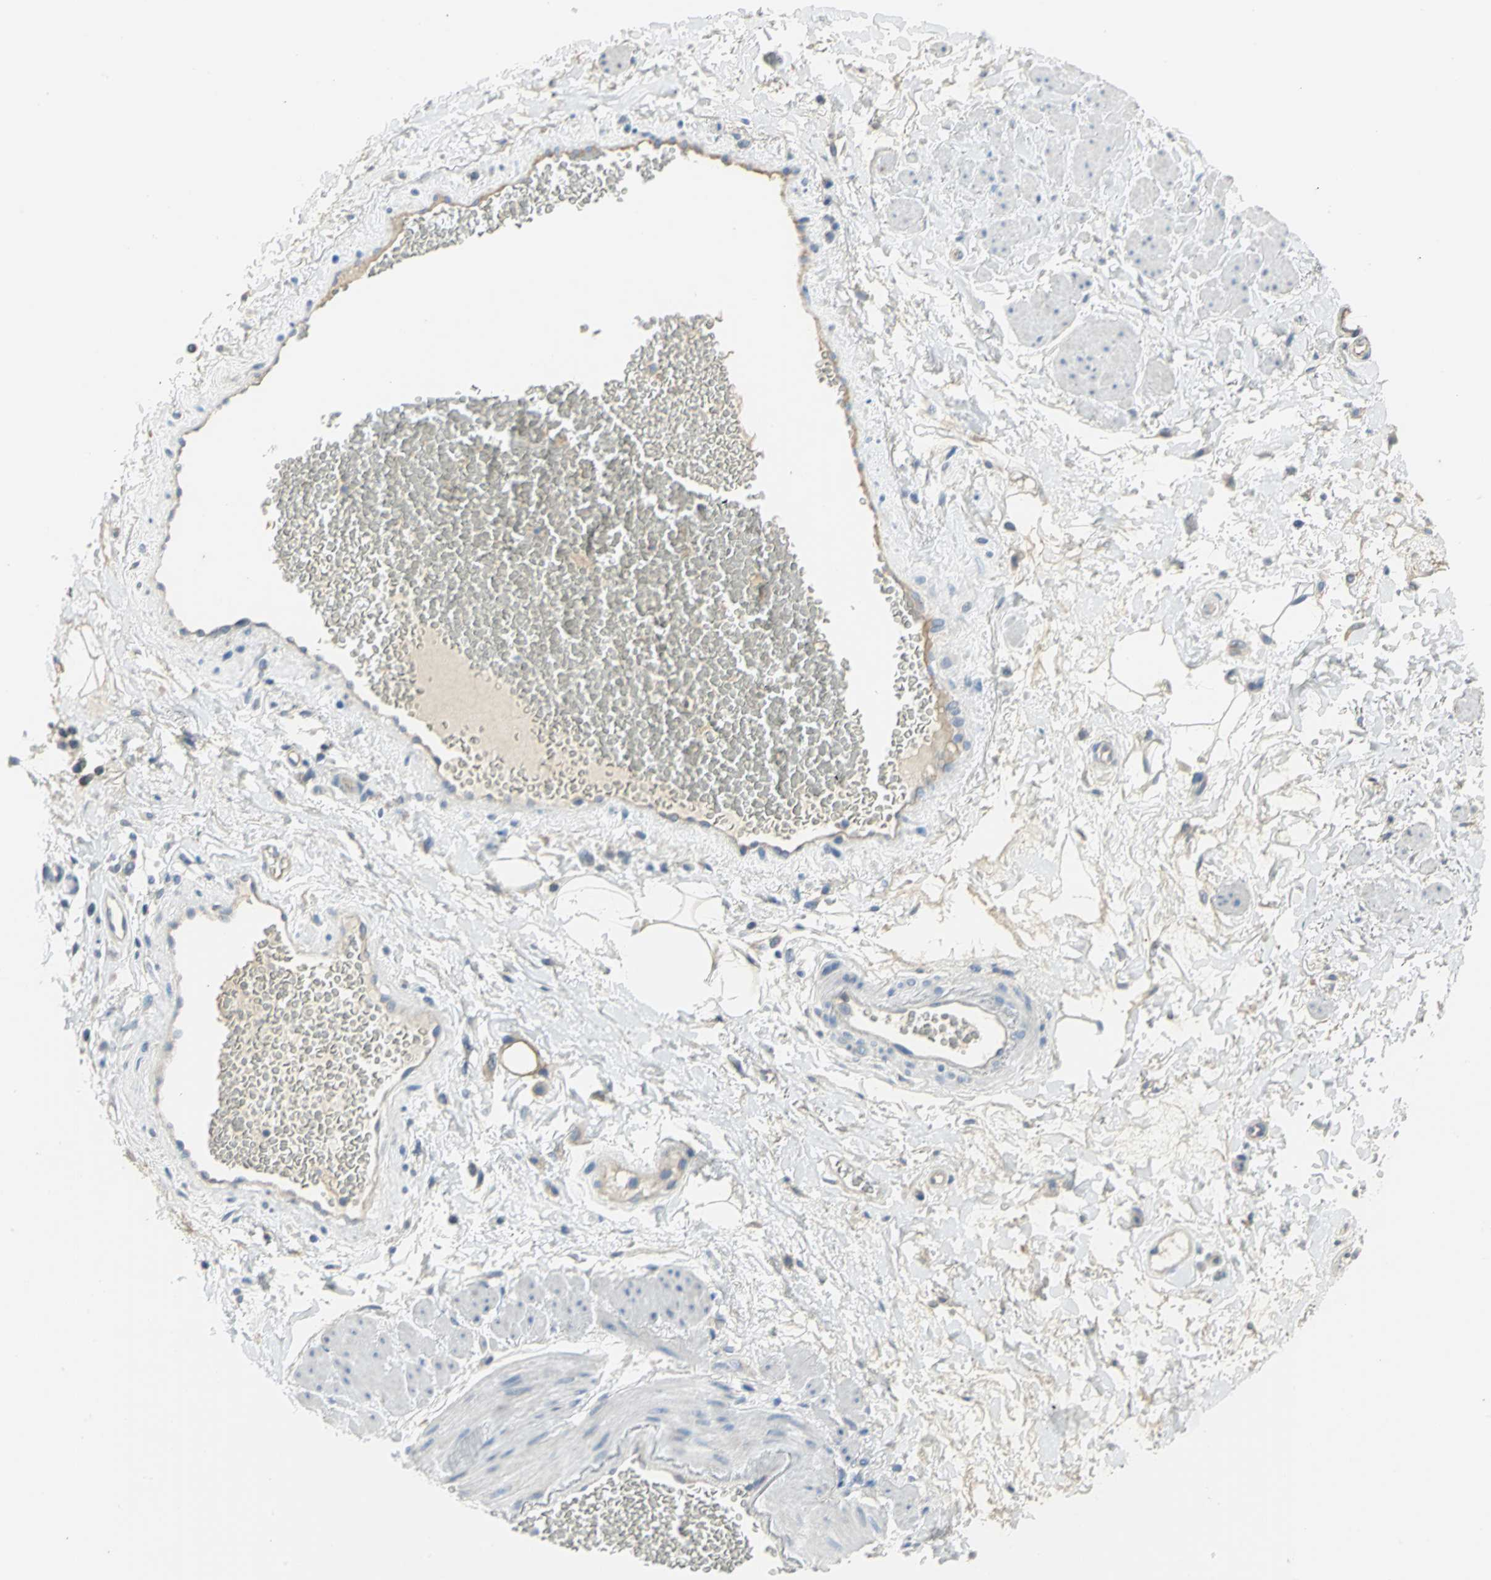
{"staining": {"intensity": "negative", "quantity": "none", "location": "none"}, "tissue": "adipose tissue", "cell_type": "Adipocytes", "image_type": "normal", "snomed": [{"axis": "morphology", "description": "Normal tissue, NOS"}, {"axis": "topography", "description": "Soft tissue"}, {"axis": "topography", "description": "Peripheral nerve tissue"}], "caption": "The immunohistochemistry (IHC) micrograph has no significant positivity in adipocytes of adipose tissue.", "gene": "HTR1F", "patient": {"sex": "female", "age": 71}}